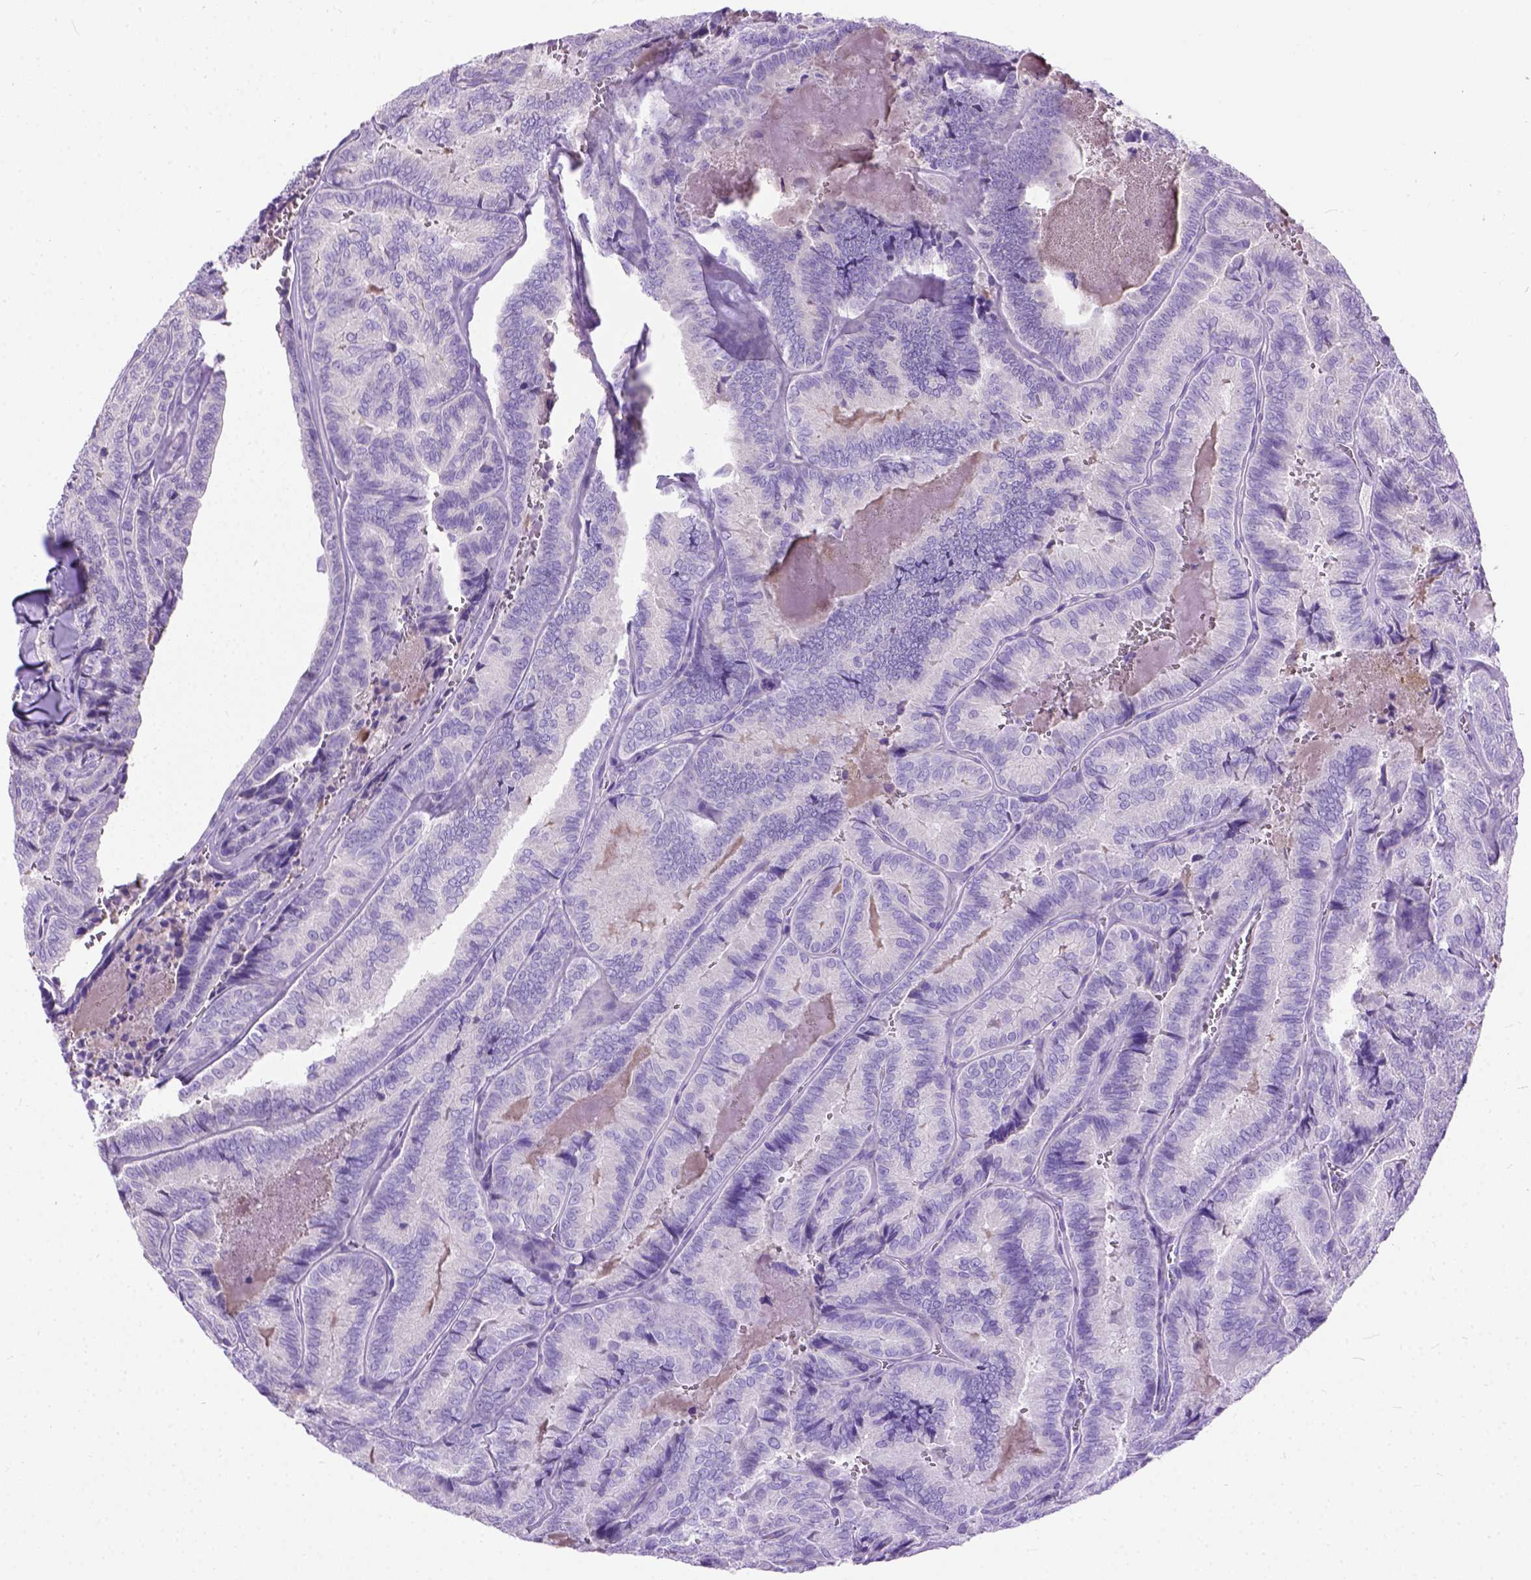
{"staining": {"intensity": "negative", "quantity": "none", "location": "none"}, "tissue": "thyroid cancer", "cell_type": "Tumor cells", "image_type": "cancer", "snomed": [{"axis": "morphology", "description": "Papillary adenocarcinoma, NOS"}, {"axis": "topography", "description": "Thyroid gland"}], "caption": "Tumor cells show no significant expression in thyroid cancer (papillary adenocarcinoma).", "gene": "ODAD3", "patient": {"sex": "female", "age": 75}}